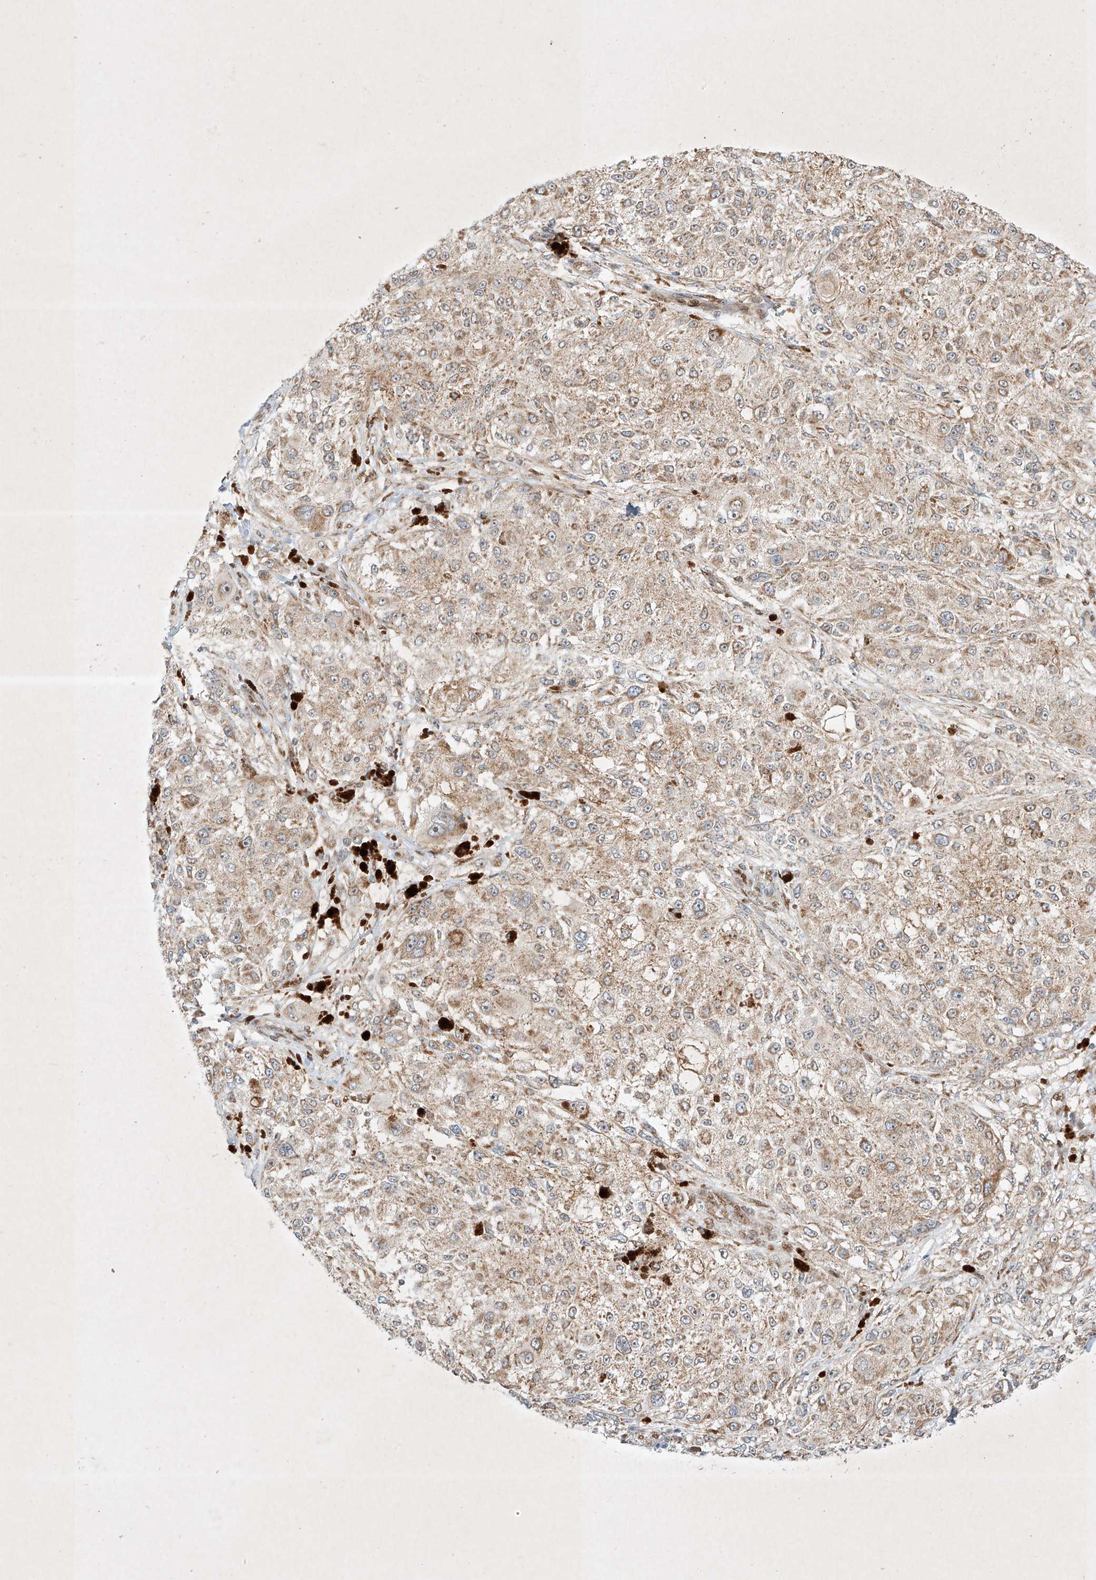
{"staining": {"intensity": "weak", "quantity": ">75%", "location": "cytoplasmic/membranous"}, "tissue": "melanoma", "cell_type": "Tumor cells", "image_type": "cancer", "snomed": [{"axis": "morphology", "description": "Necrosis, NOS"}, {"axis": "morphology", "description": "Malignant melanoma, NOS"}, {"axis": "topography", "description": "Skin"}], "caption": "Immunohistochemistry (IHC) of human malignant melanoma exhibits low levels of weak cytoplasmic/membranous staining in approximately >75% of tumor cells.", "gene": "EPG5", "patient": {"sex": "female", "age": 87}}